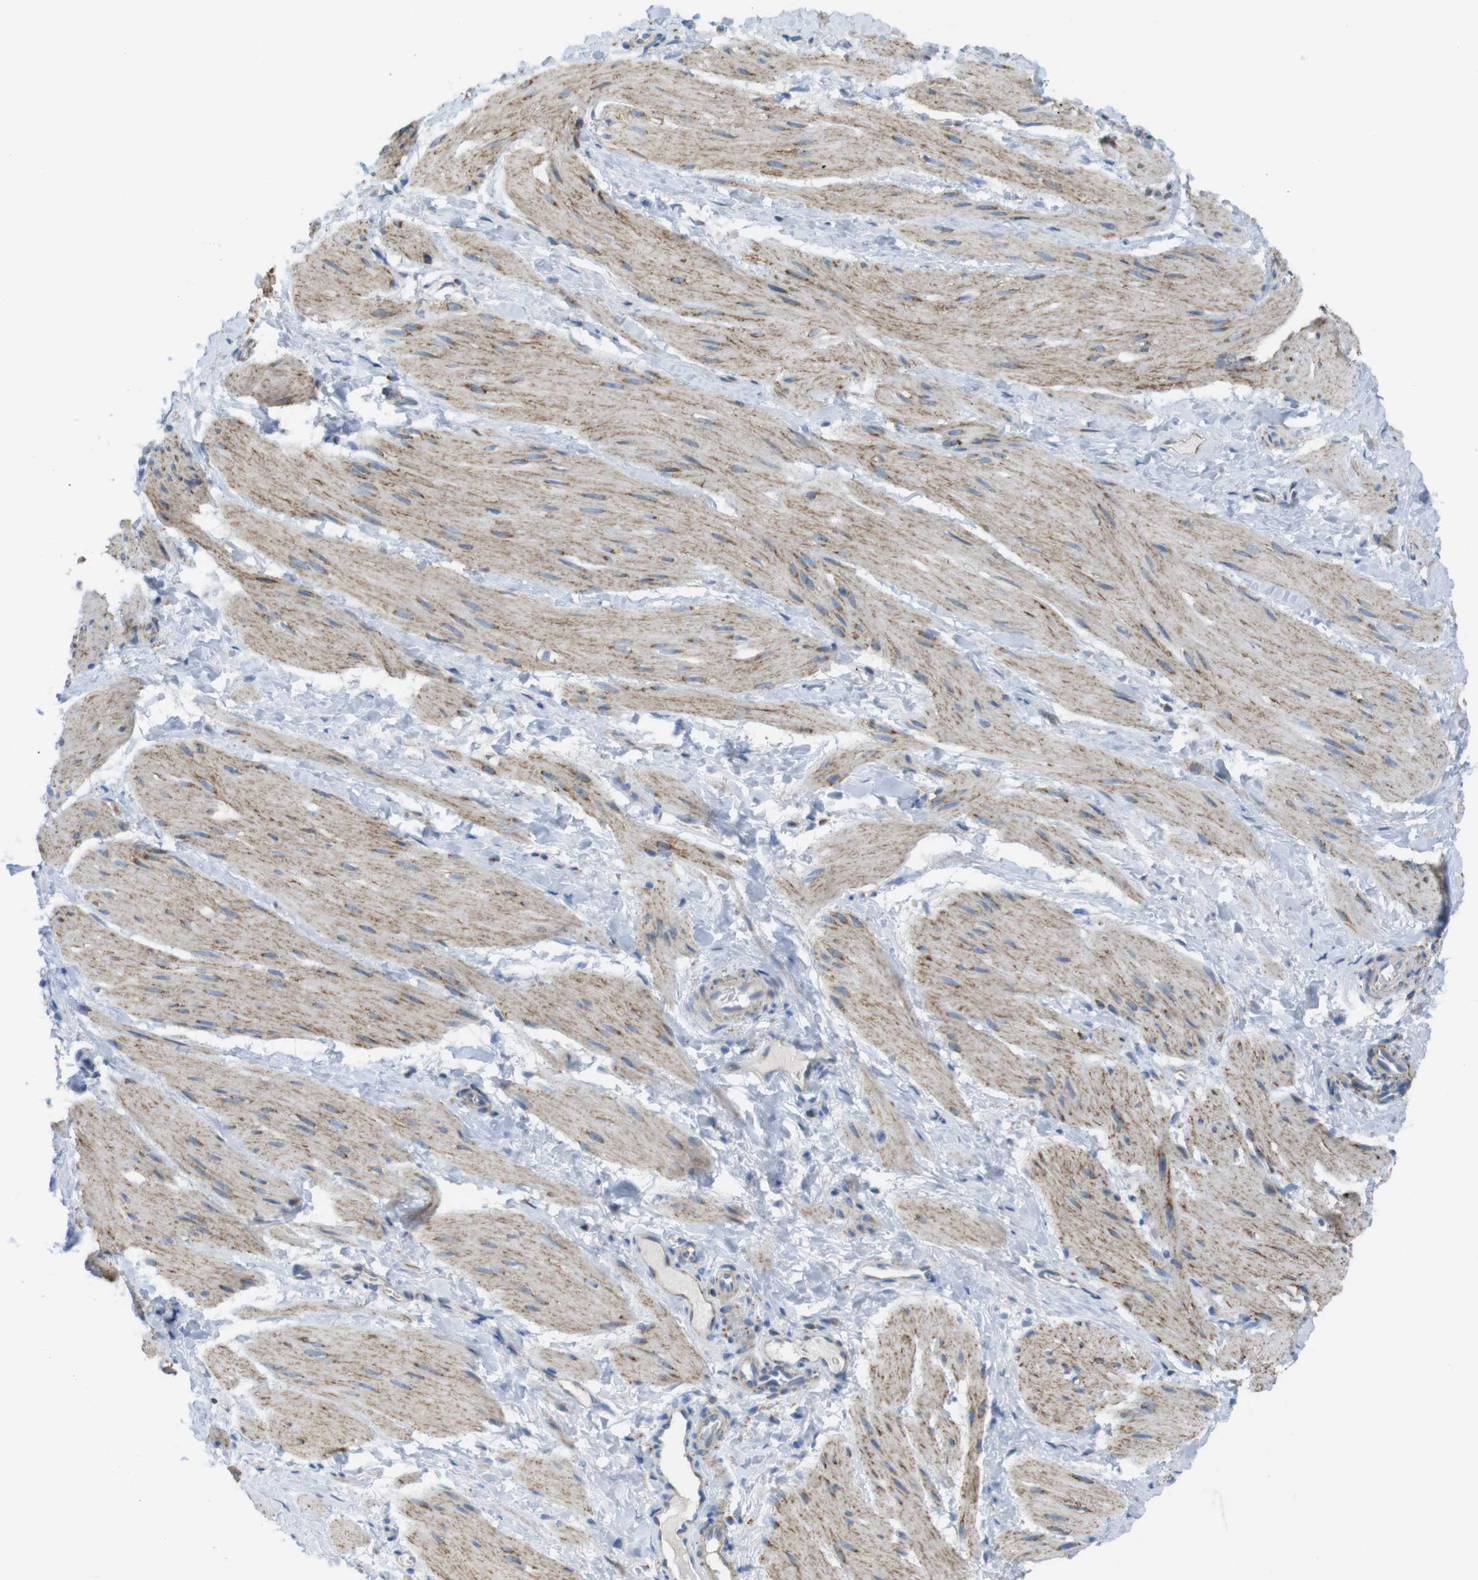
{"staining": {"intensity": "weak", "quantity": "25%-75%", "location": "cytoplasmic/membranous"}, "tissue": "smooth muscle", "cell_type": "Smooth muscle cells", "image_type": "normal", "snomed": [{"axis": "morphology", "description": "Normal tissue, NOS"}, {"axis": "topography", "description": "Smooth muscle"}], "caption": "Approximately 25%-75% of smooth muscle cells in unremarkable smooth muscle exhibit weak cytoplasmic/membranous protein staining as visualized by brown immunohistochemical staining.", "gene": "GRIK1", "patient": {"sex": "male", "age": 16}}